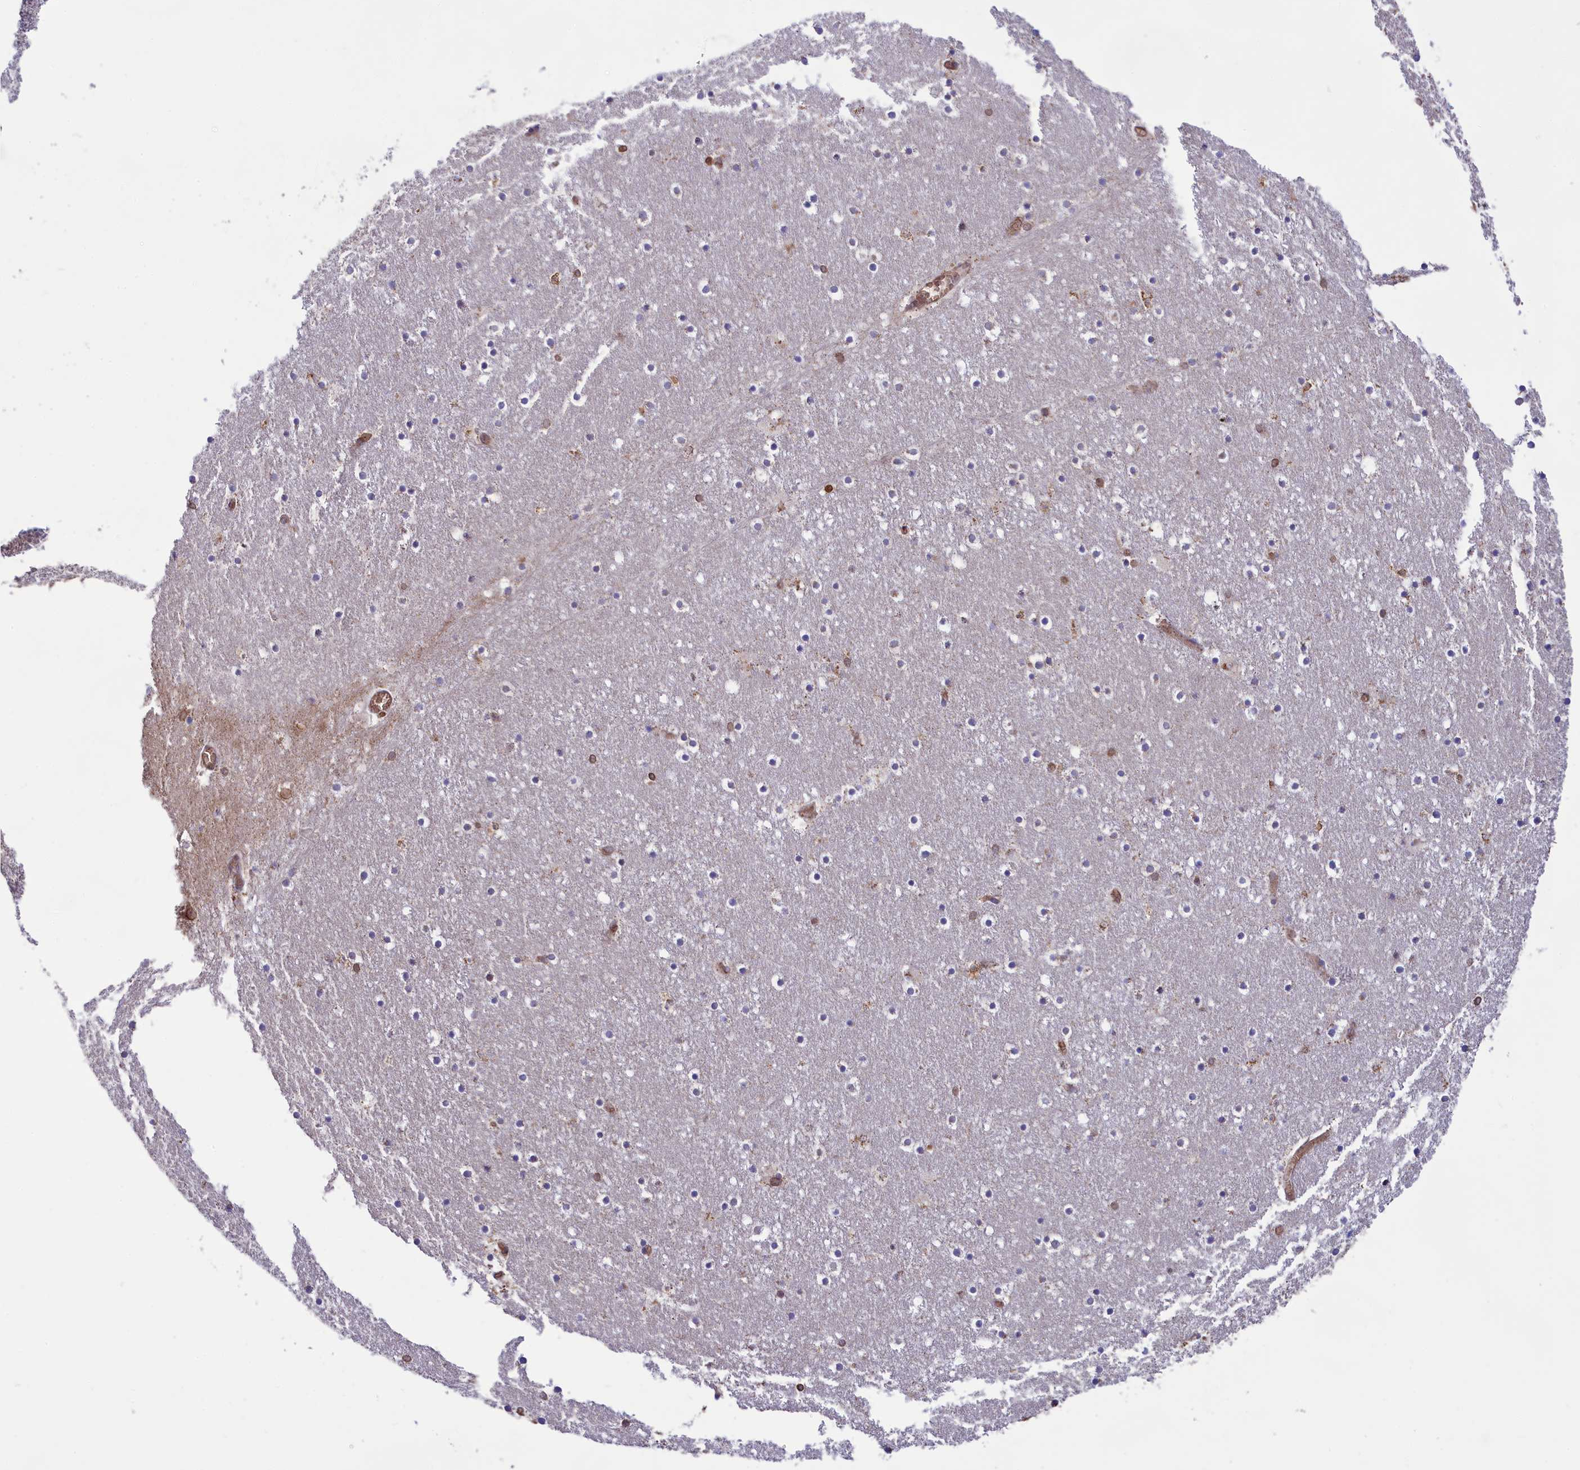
{"staining": {"intensity": "moderate", "quantity": "<25%", "location": "cytoplasmic/membranous"}, "tissue": "caudate", "cell_type": "Glial cells", "image_type": "normal", "snomed": [{"axis": "morphology", "description": "Normal tissue, NOS"}, {"axis": "topography", "description": "Lateral ventricle wall"}], "caption": "Human caudate stained for a protein (brown) reveals moderate cytoplasmic/membranous positive positivity in about <25% of glial cells.", "gene": "PKHD1L1", "patient": {"sex": "male", "age": 45}}